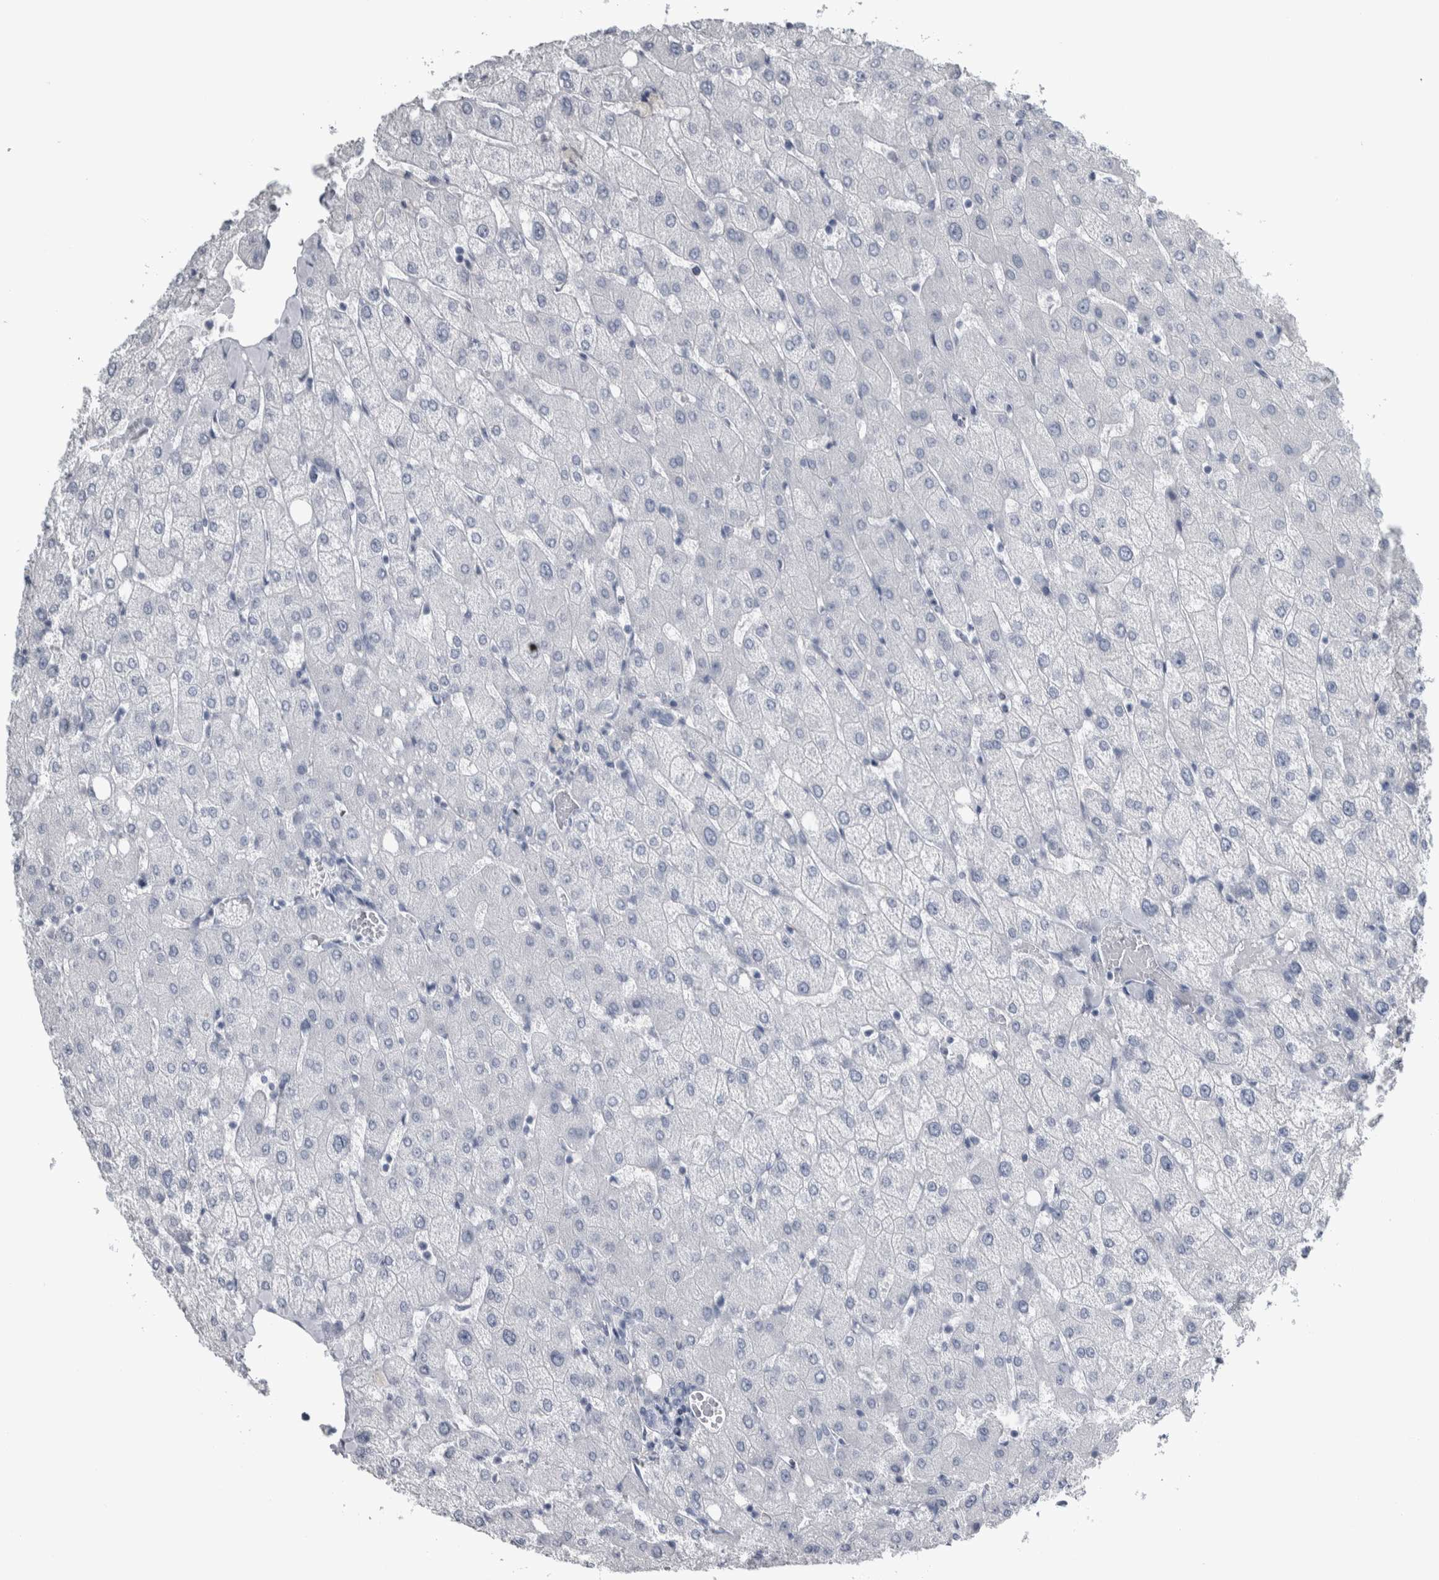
{"staining": {"intensity": "negative", "quantity": "none", "location": "none"}, "tissue": "liver", "cell_type": "Cholangiocytes", "image_type": "normal", "snomed": [{"axis": "morphology", "description": "Normal tissue, NOS"}, {"axis": "topography", "description": "Liver"}], "caption": "This image is of unremarkable liver stained with immunohistochemistry (IHC) to label a protein in brown with the nuclei are counter-stained blue. There is no positivity in cholangiocytes.", "gene": "CDH17", "patient": {"sex": "female", "age": 54}}